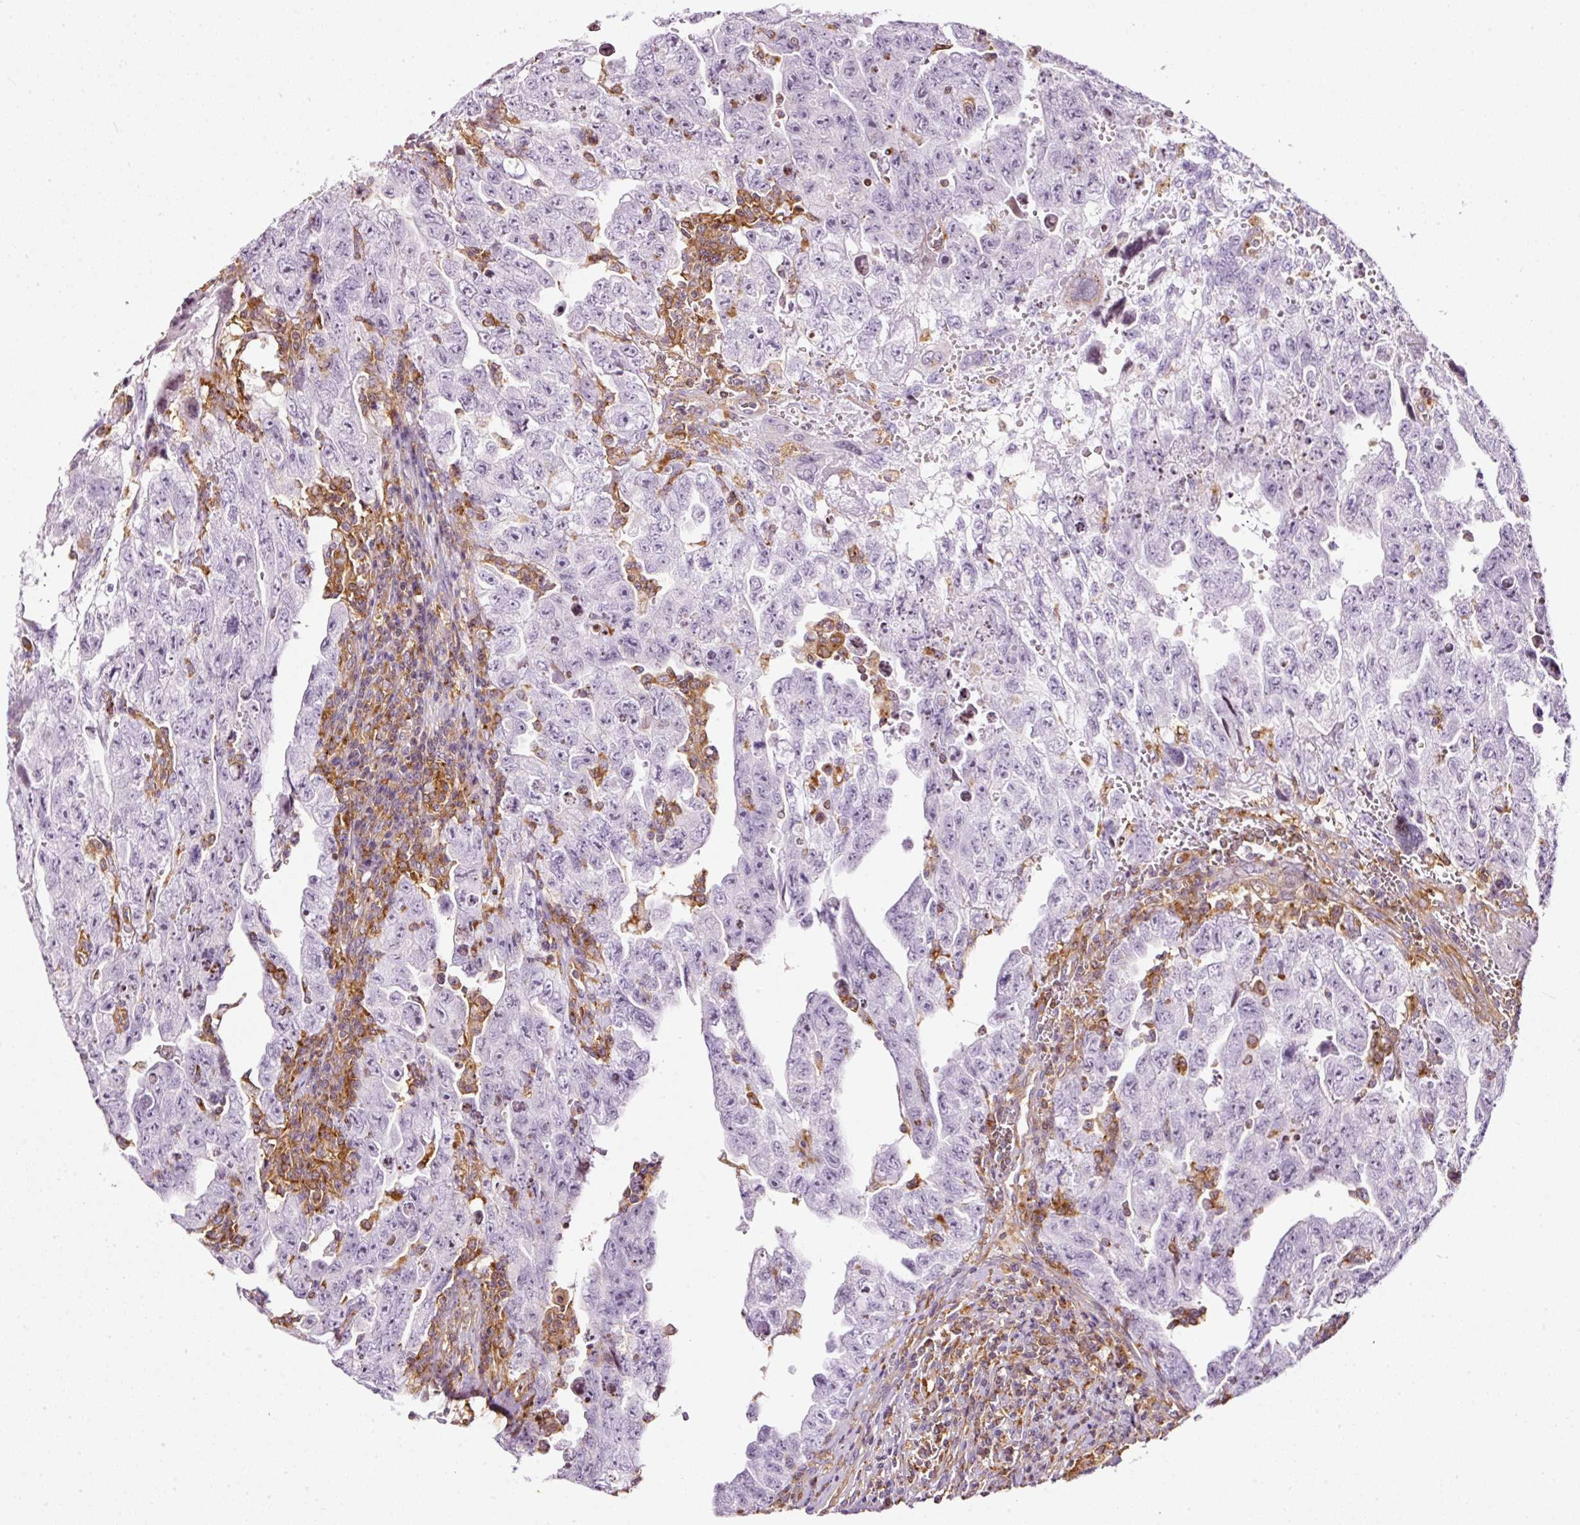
{"staining": {"intensity": "negative", "quantity": "none", "location": "none"}, "tissue": "testis cancer", "cell_type": "Tumor cells", "image_type": "cancer", "snomed": [{"axis": "morphology", "description": "Carcinoma, Embryonal, NOS"}, {"axis": "topography", "description": "Testis"}], "caption": "Immunohistochemical staining of testis cancer (embryonal carcinoma) exhibits no significant staining in tumor cells.", "gene": "SCNM1", "patient": {"sex": "male", "age": 28}}